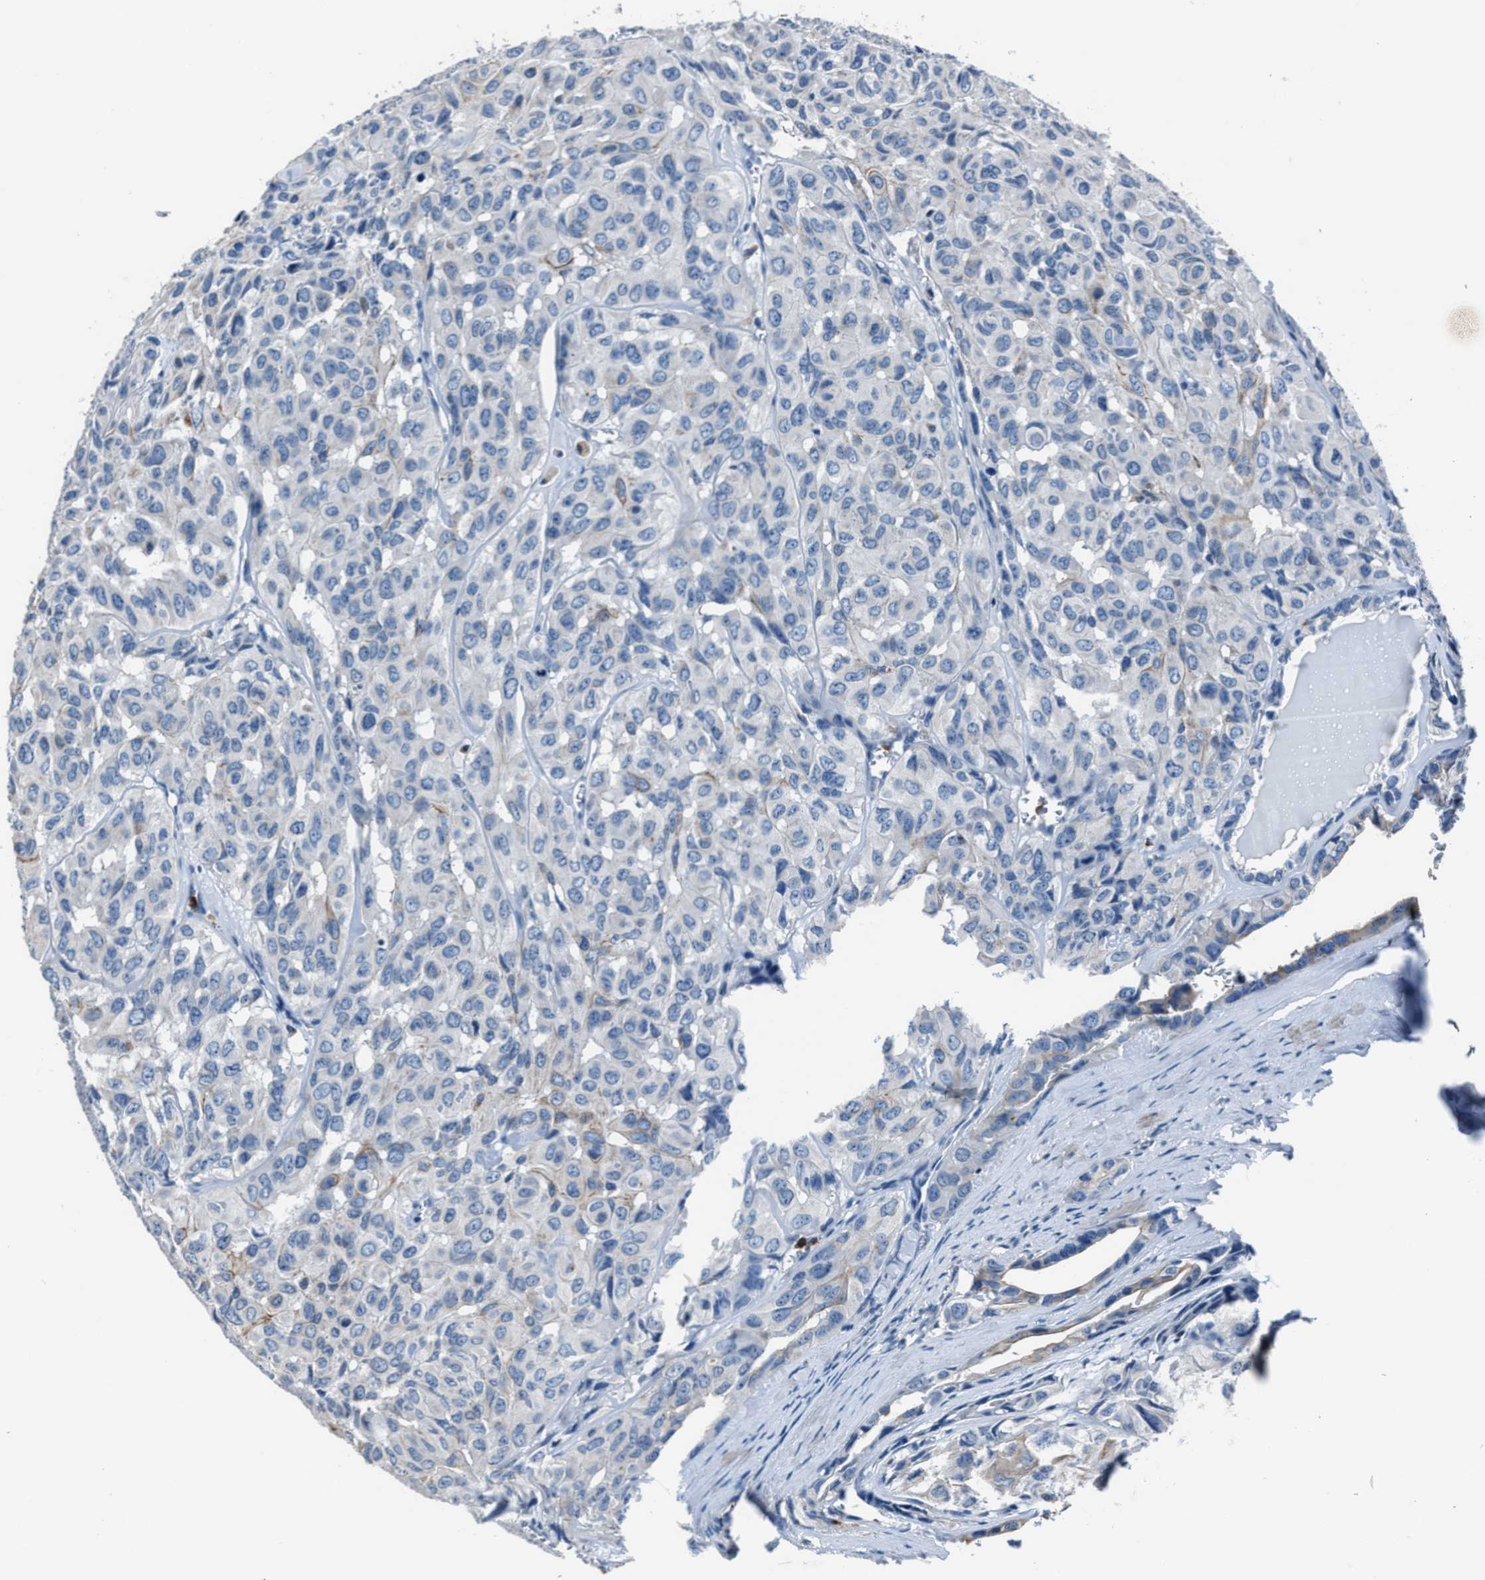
{"staining": {"intensity": "negative", "quantity": "none", "location": "none"}, "tissue": "head and neck cancer", "cell_type": "Tumor cells", "image_type": "cancer", "snomed": [{"axis": "morphology", "description": "Adenocarcinoma, NOS"}, {"axis": "topography", "description": "Salivary gland, NOS"}, {"axis": "topography", "description": "Head-Neck"}], "caption": "Histopathology image shows no significant protein expression in tumor cells of head and neck cancer (adenocarcinoma).", "gene": "FGL2", "patient": {"sex": "female", "age": 76}}